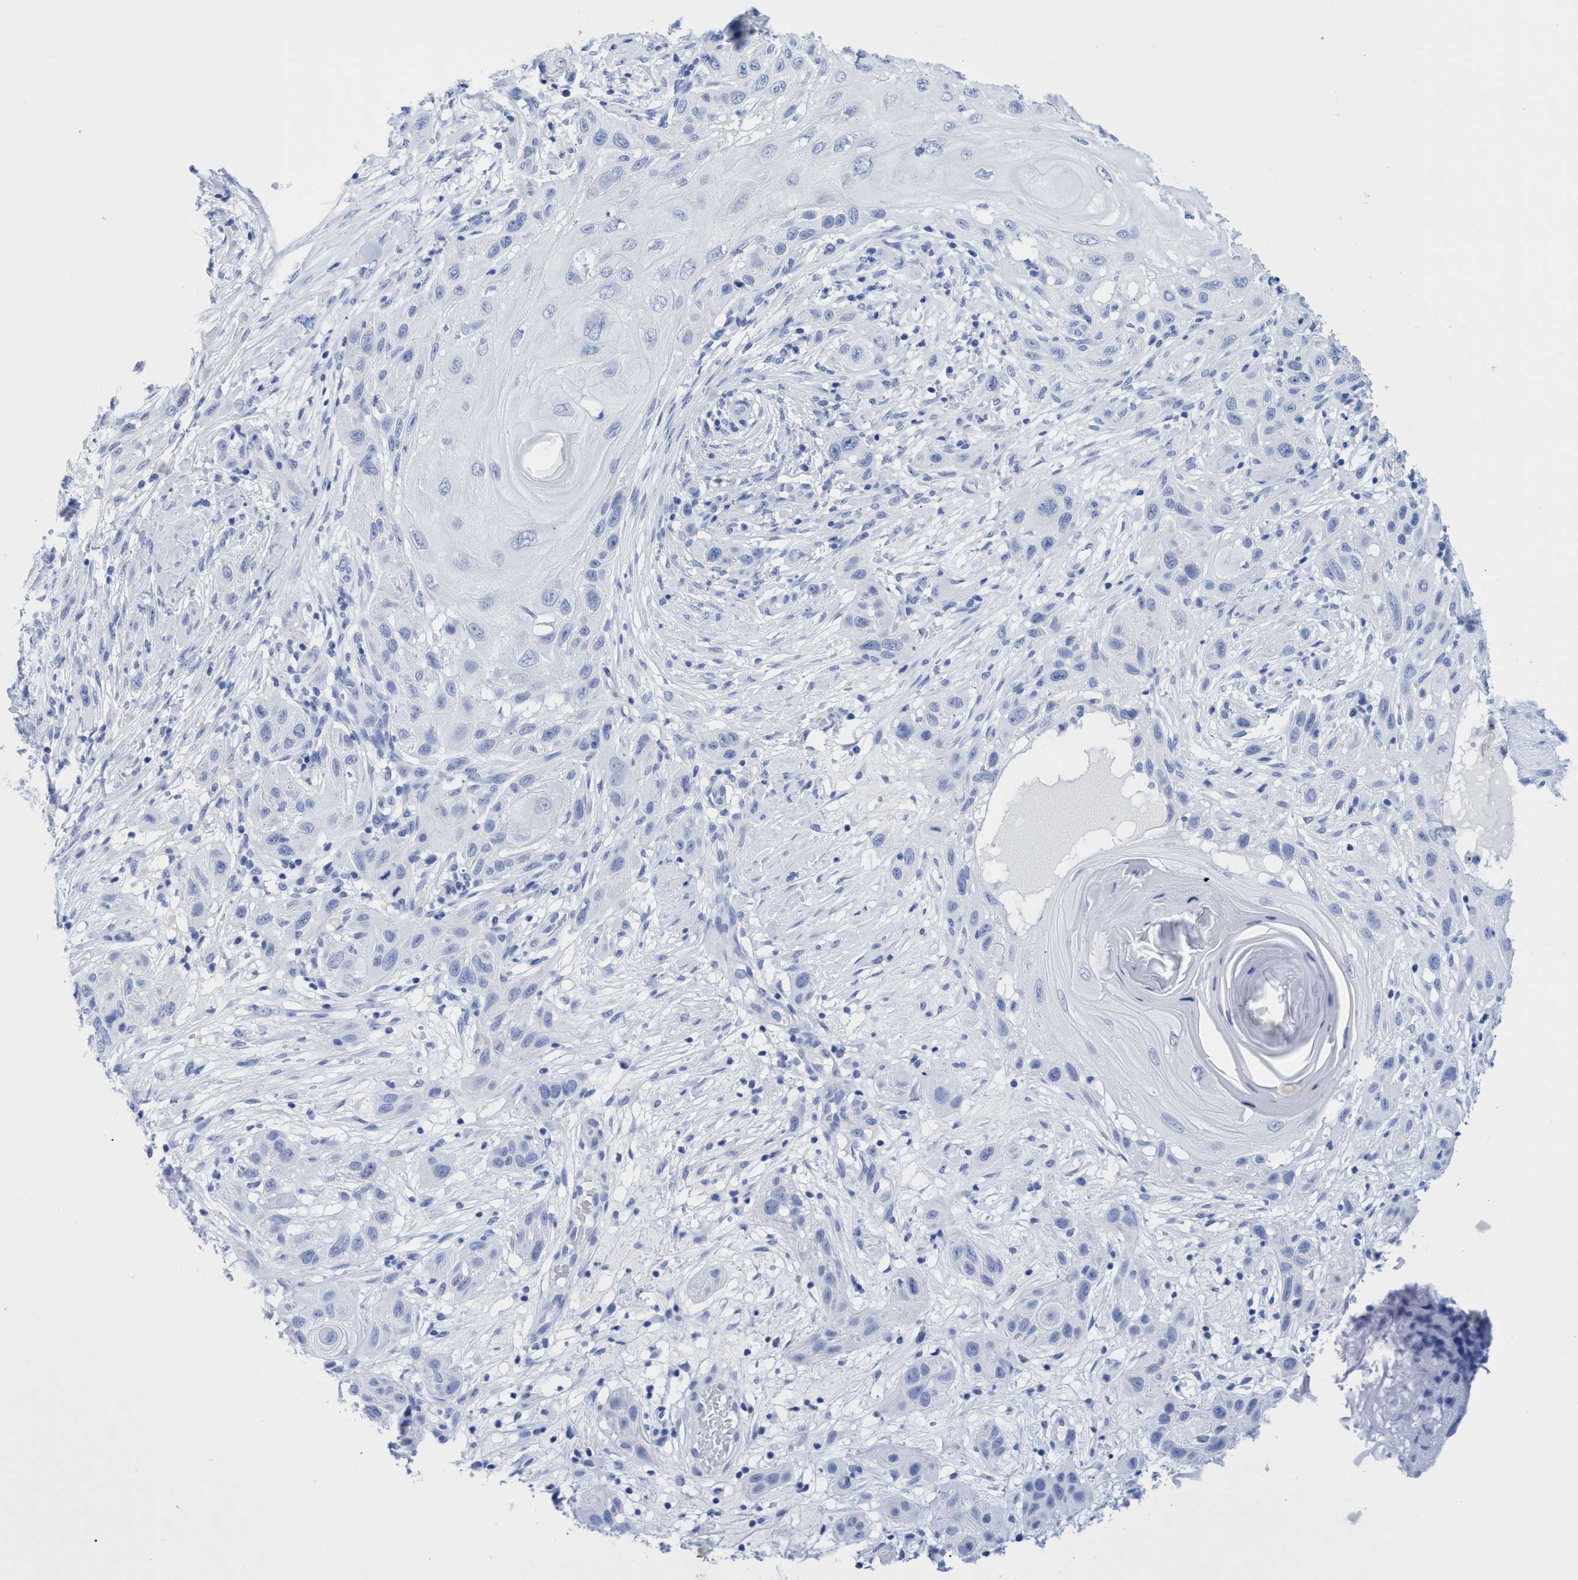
{"staining": {"intensity": "negative", "quantity": "none", "location": "none"}, "tissue": "skin cancer", "cell_type": "Tumor cells", "image_type": "cancer", "snomed": [{"axis": "morphology", "description": "Squamous cell carcinoma, NOS"}, {"axis": "topography", "description": "Skin"}], "caption": "Human skin squamous cell carcinoma stained for a protein using immunohistochemistry exhibits no staining in tumor cells.", "gene": "INSL6", "patient": {"sex": "female", "age": 96}}